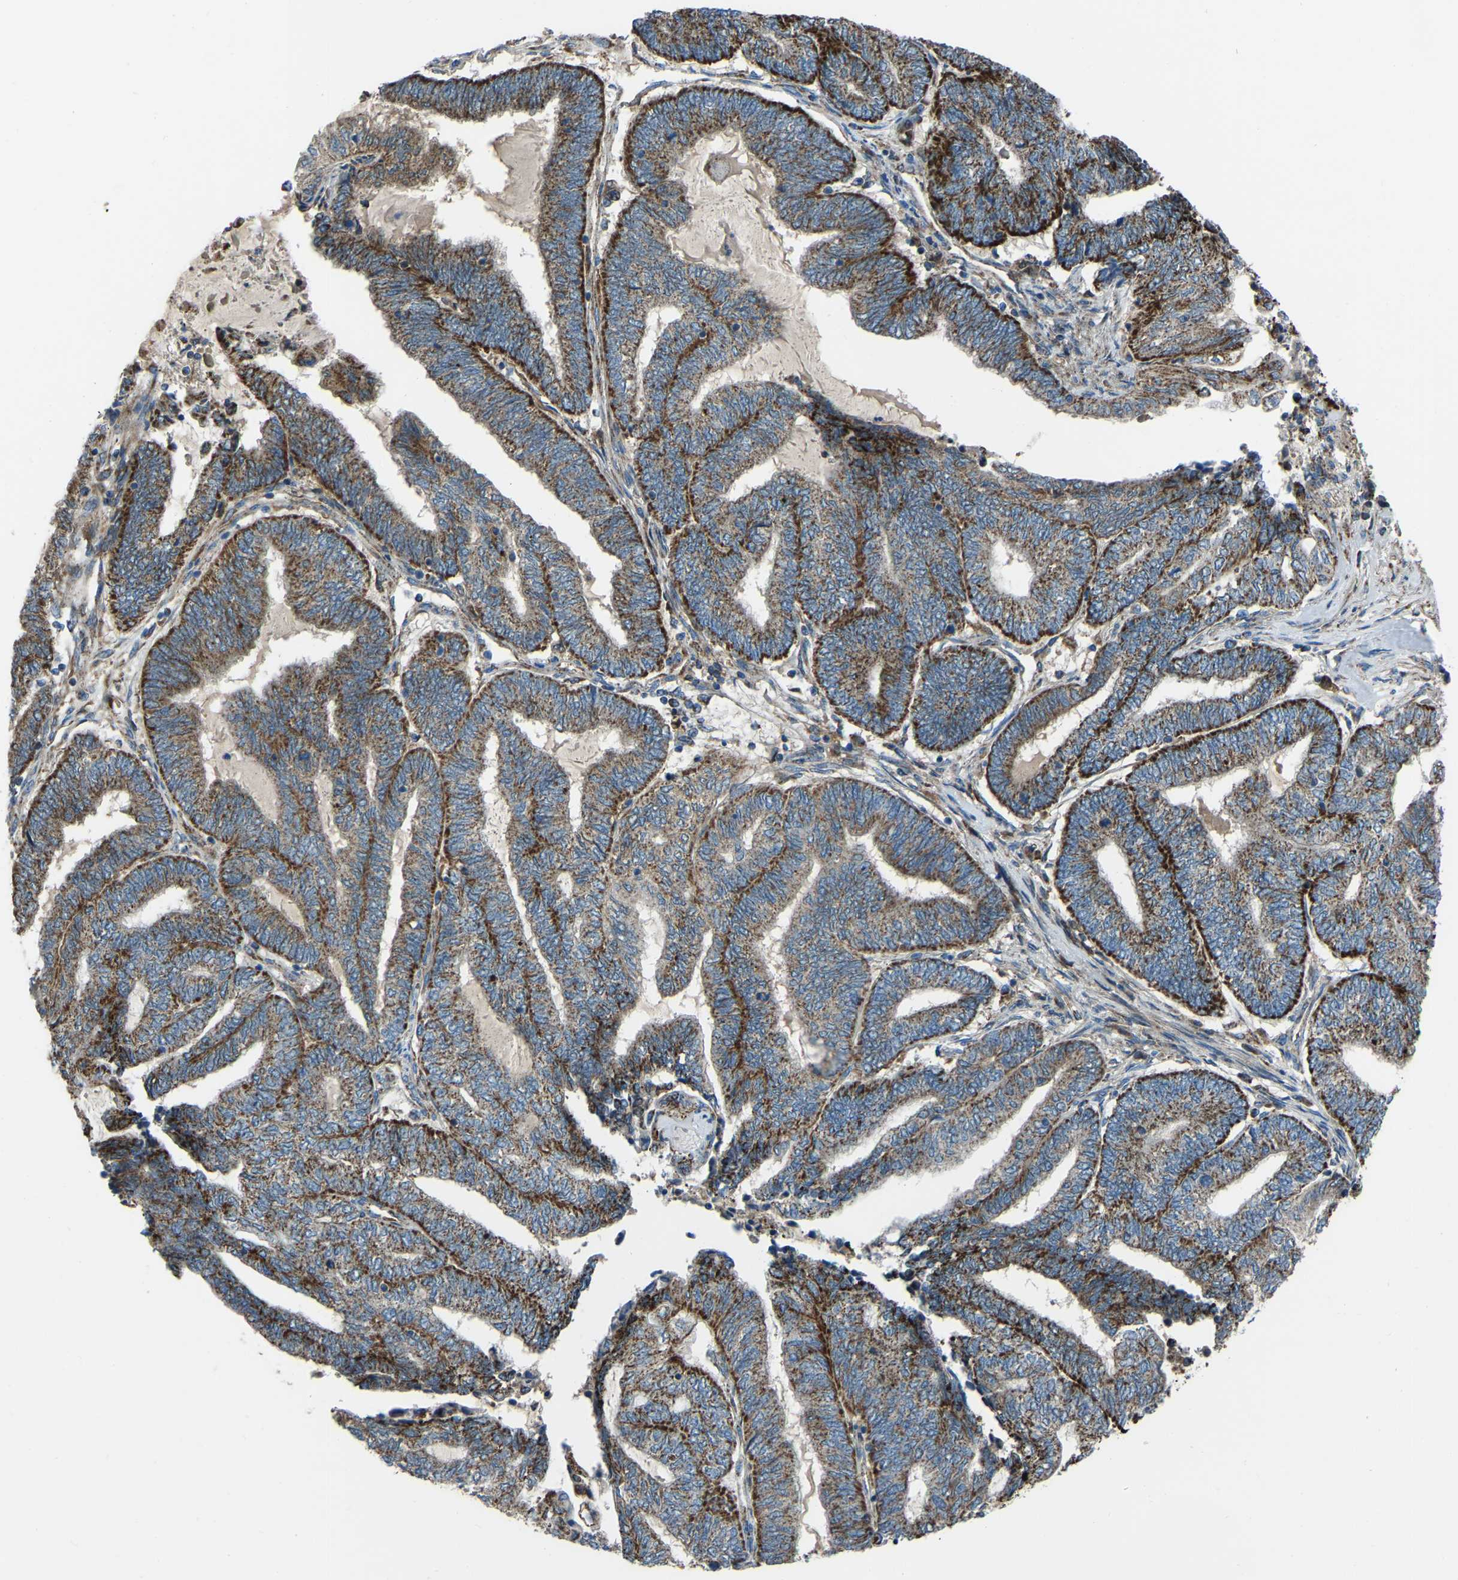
{"staining": {"intensity": "strong", "quantity": ">75%", "location": "cytoplasmic/membranous"}, "tissue": "endometrial cancer", "cell_type": "Tumor cells", "image_type": "cancer", "snomed": [{"axis": "morphology", "description": "Adenocarcinoma, NOS"}, {"axis": "topography", "description": "Uterus"}, {"axis": "topography", "description": "Endometrium"}], "caption": "Endometrial adenocarcinoma tissue displays strong cytoplasmic/membranous positivity in approximately >75% of tumor cells", "gene": "AKR1A1", "patient": {"sex": "female", "age": 70}}